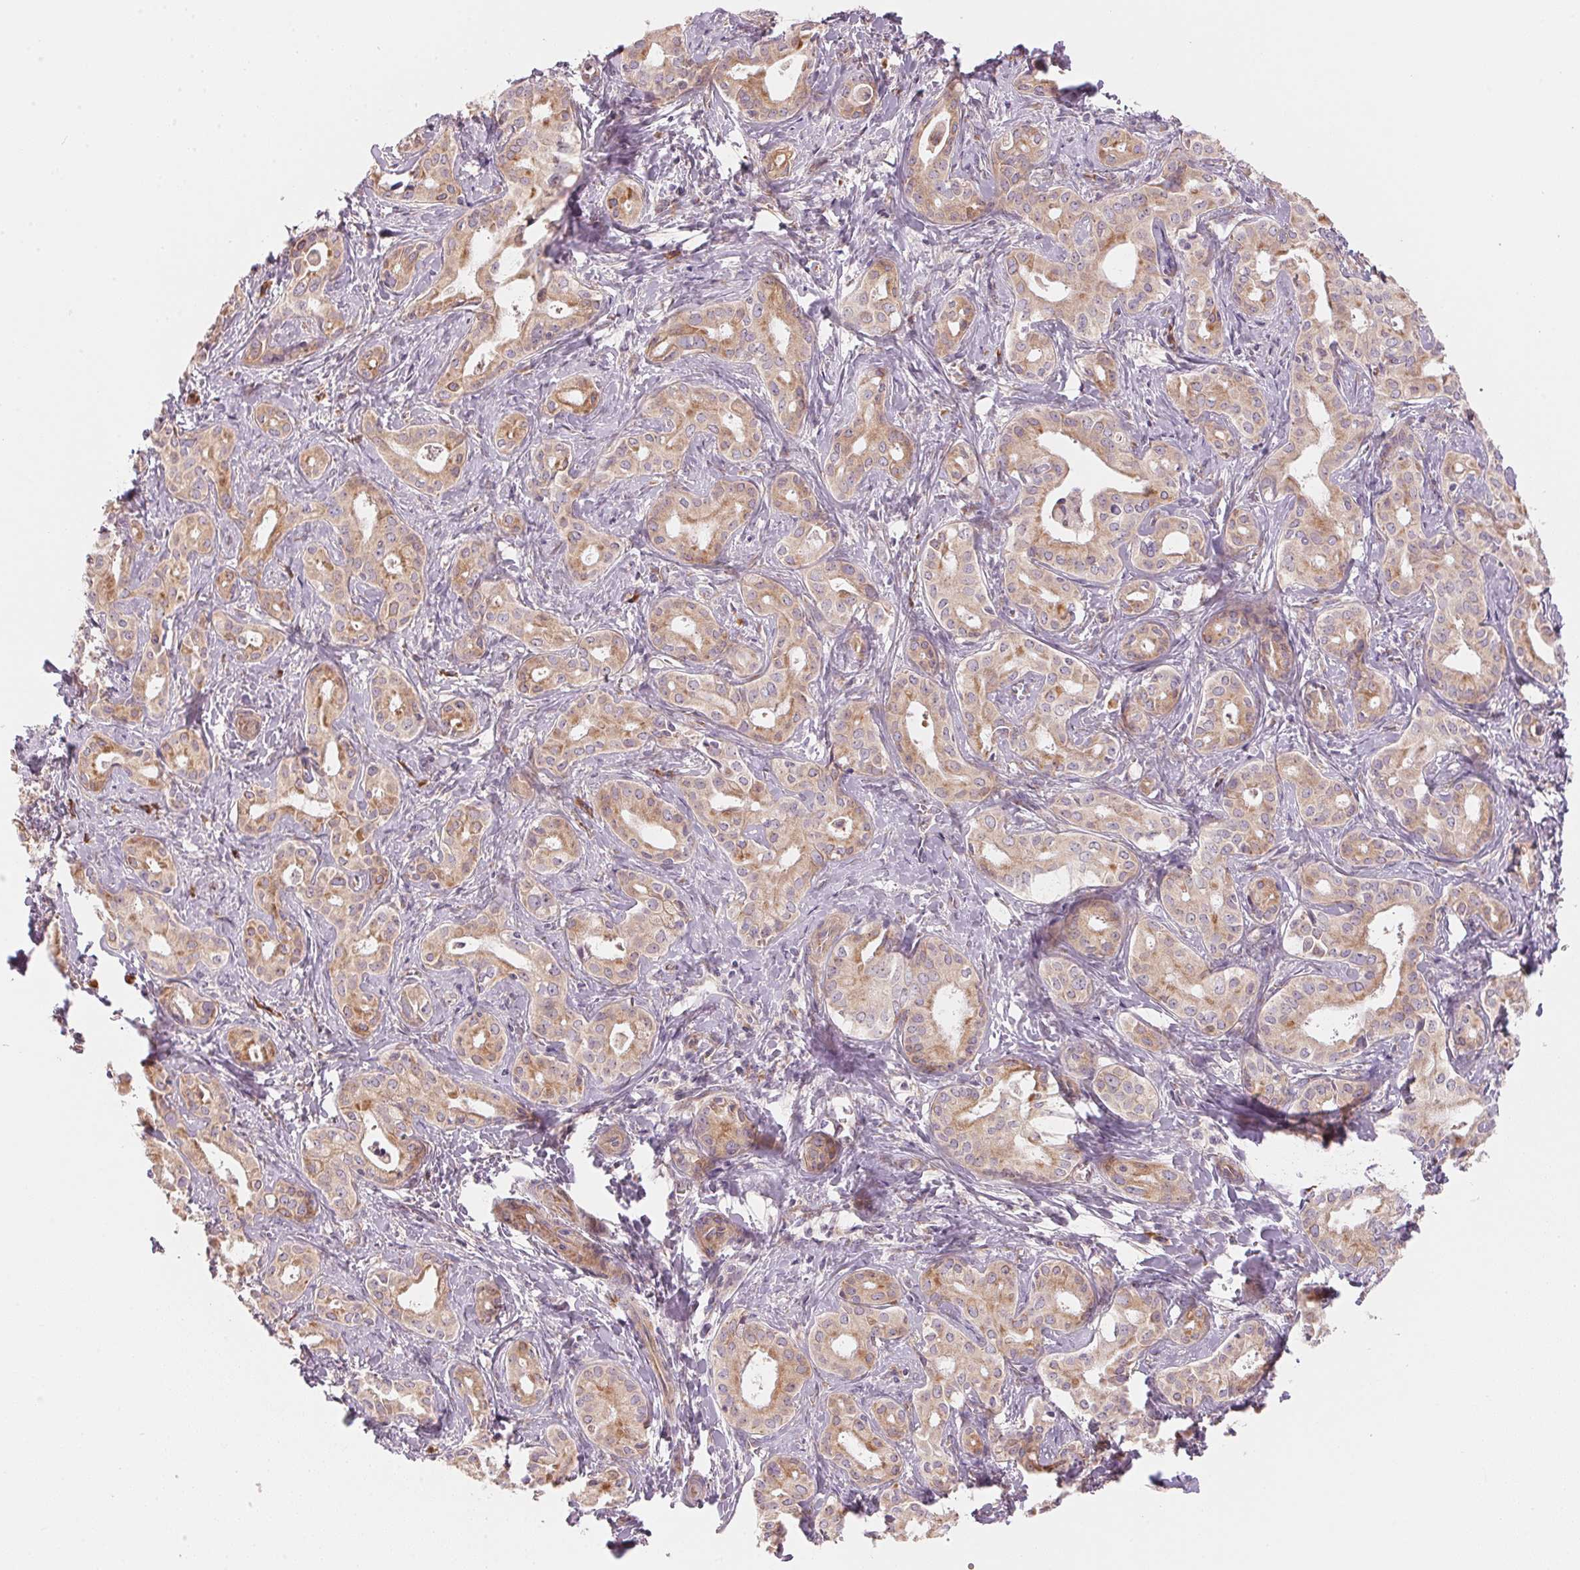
{"staining": {"intensity": "weak", "quantity": ">75%", "location": "cytoplasmic/membranous"}, "tissue": "liver cancer", "cell_type": "Tumor cells", "image_type": "cancer", "snomed": [{"axis": "morphology", "description": "Cholangiocarcinoma"}, {"axis": "topography", "description": "Liver"}], "caption": "An immunohistochemistry micrograph of neoplastic tissue is shown. Protein staining in brown highlights weak cytoplasmic/membranous positivity in liver cancer within tumor cells.", "gene": "BLOC1S2", "patient": {"sex": "female", "age": 65}}